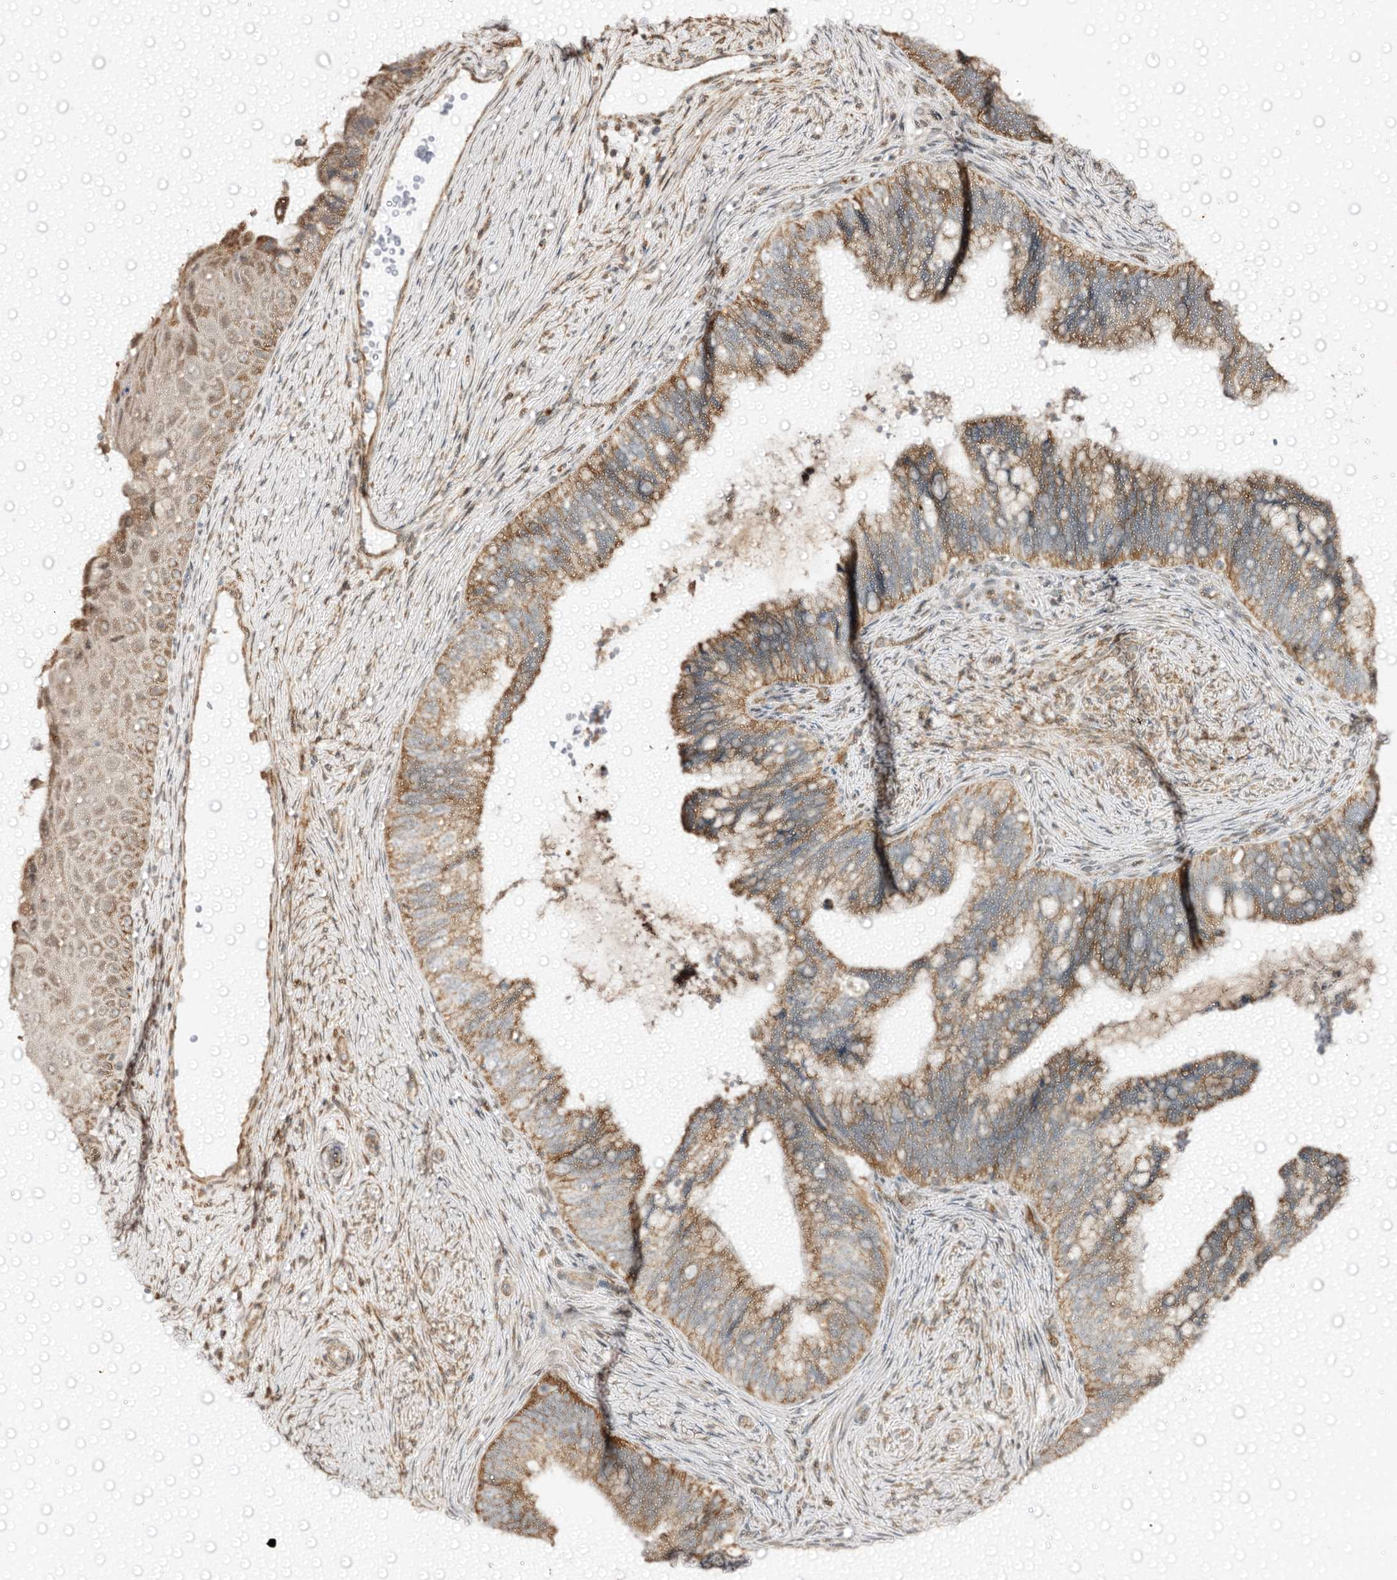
{"staining": {"intensity": "moderate", "quantity": ">75%", "location": "cytoplasmic/membranous"}, "tissue": "cervical cancer", "cell_type": "Tumor cells", "image_type": "cancer", "snomed": [{"axis": "morphology", "description": "Adenocarcinoma, NOS"}, {"axis": "topography", "description": "Cervix"}], "caption": "Immunohistochemistry (IHC) image of human adenocarcinoma (cervical) stained for a protein (brown), which demonstrates medium levels of moderate cytoplasmic/membranous positivity in about >75% of tumor cells.", "gene": "CBR4", "patient": {"sex": "female", "age": 42}}